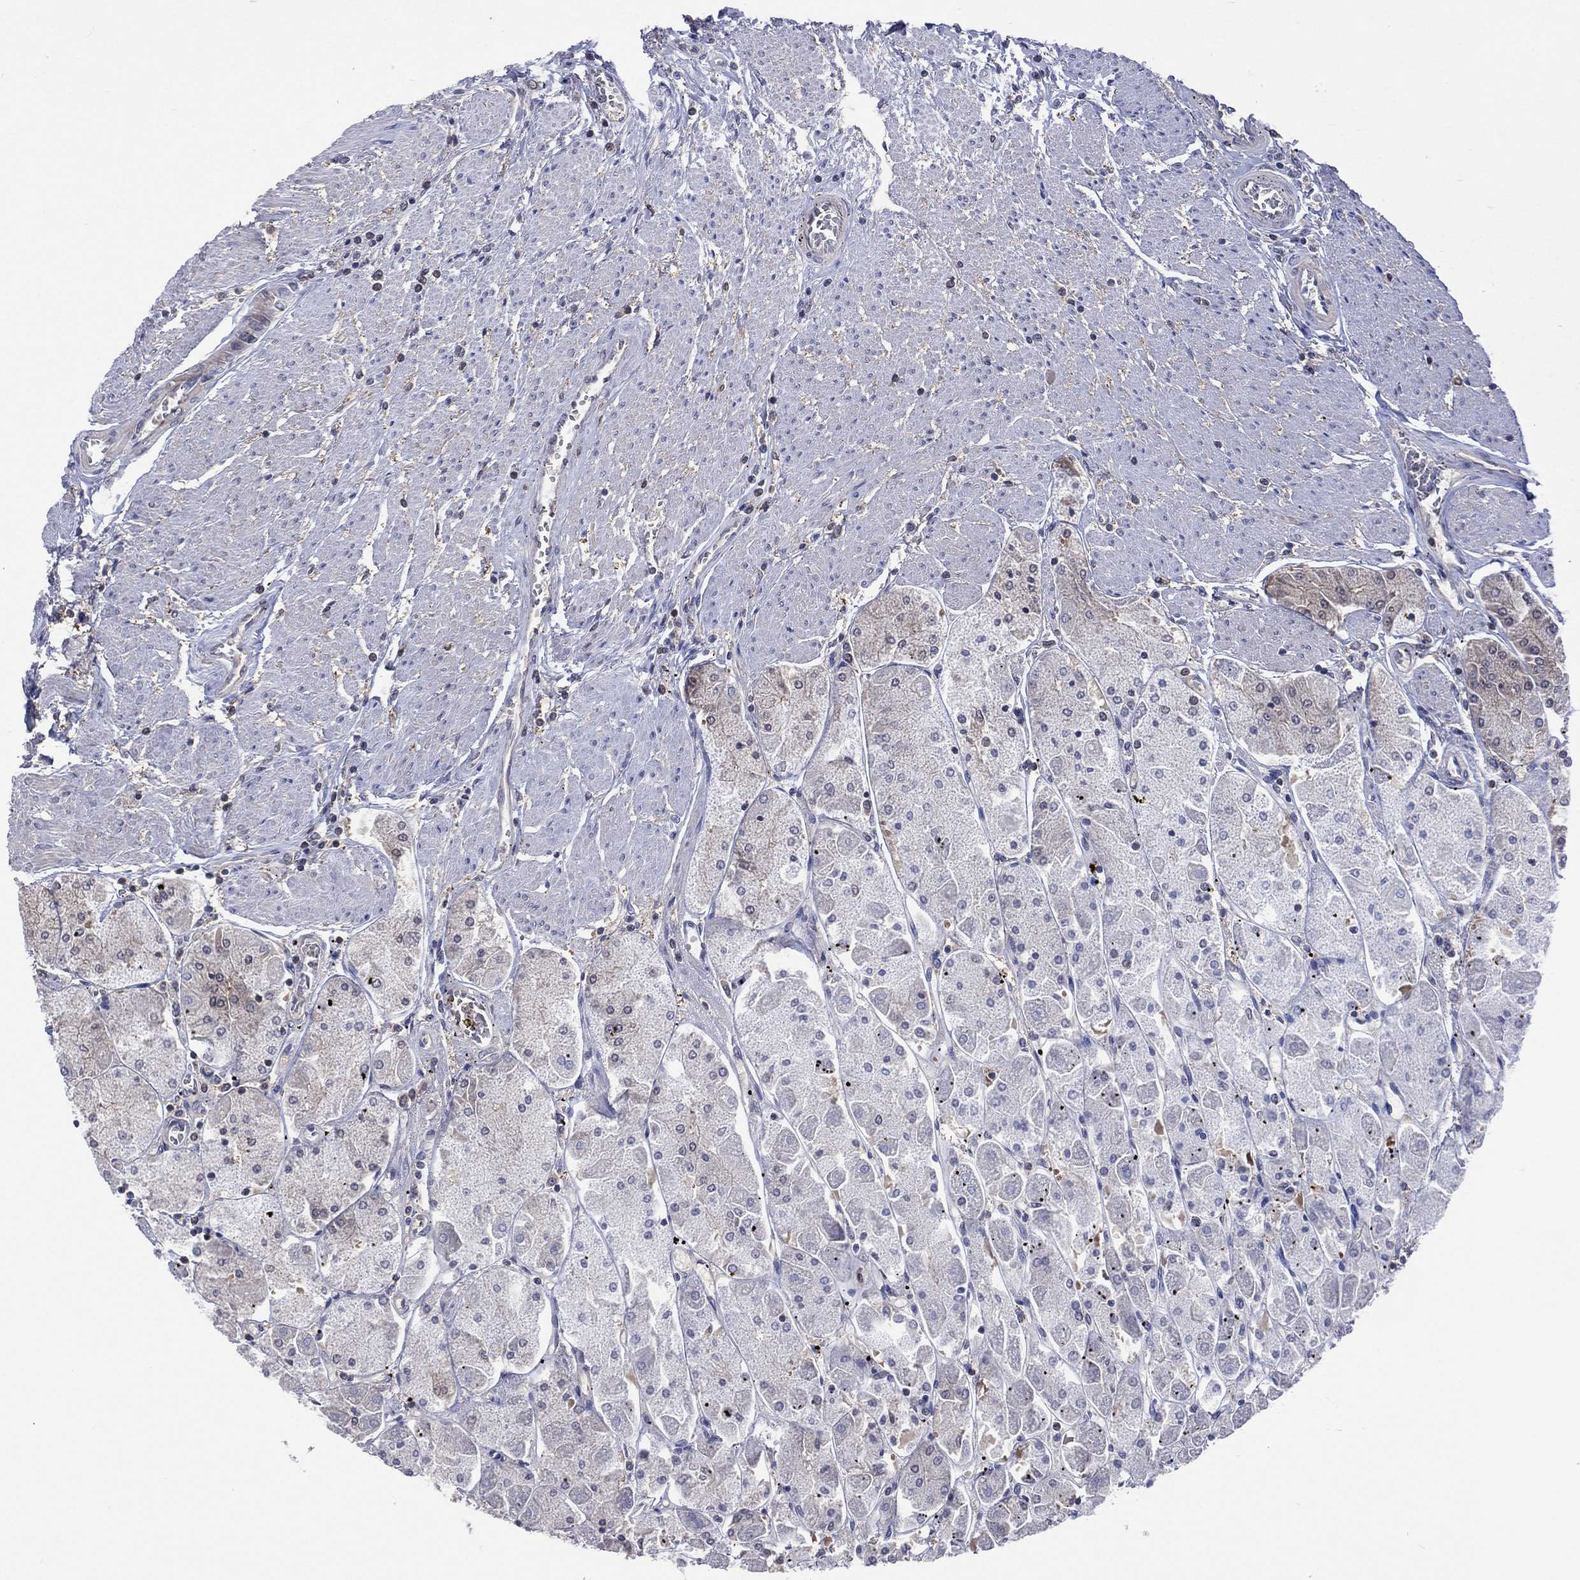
{"staining": {"intensity": "strong", "quantity": "<25%", "location": "cytoplasmic/membranous,nuclear"}, "tissue": "stomach", "cell_type": "Glandular cells", "image_type": "normal", "snomed": [{"axis": "morphology", "description": "Normal tissue, NOS"}, {"axis": "topography", "description": "Stomach"}], "caption": "Immunohistochemistry (IHC) of unremarkable stomach demonstrates medium levels of strong cytoplasmic/membranous,nuclear expression in approximately <25% of glandular cells. The staining is performed using DAB brown chromogen to label protein expression. The nuclei are counter-stained blue using hematoxylin.", "gene": "MTAP", "patient": {"sex": "male", "age": 70}}